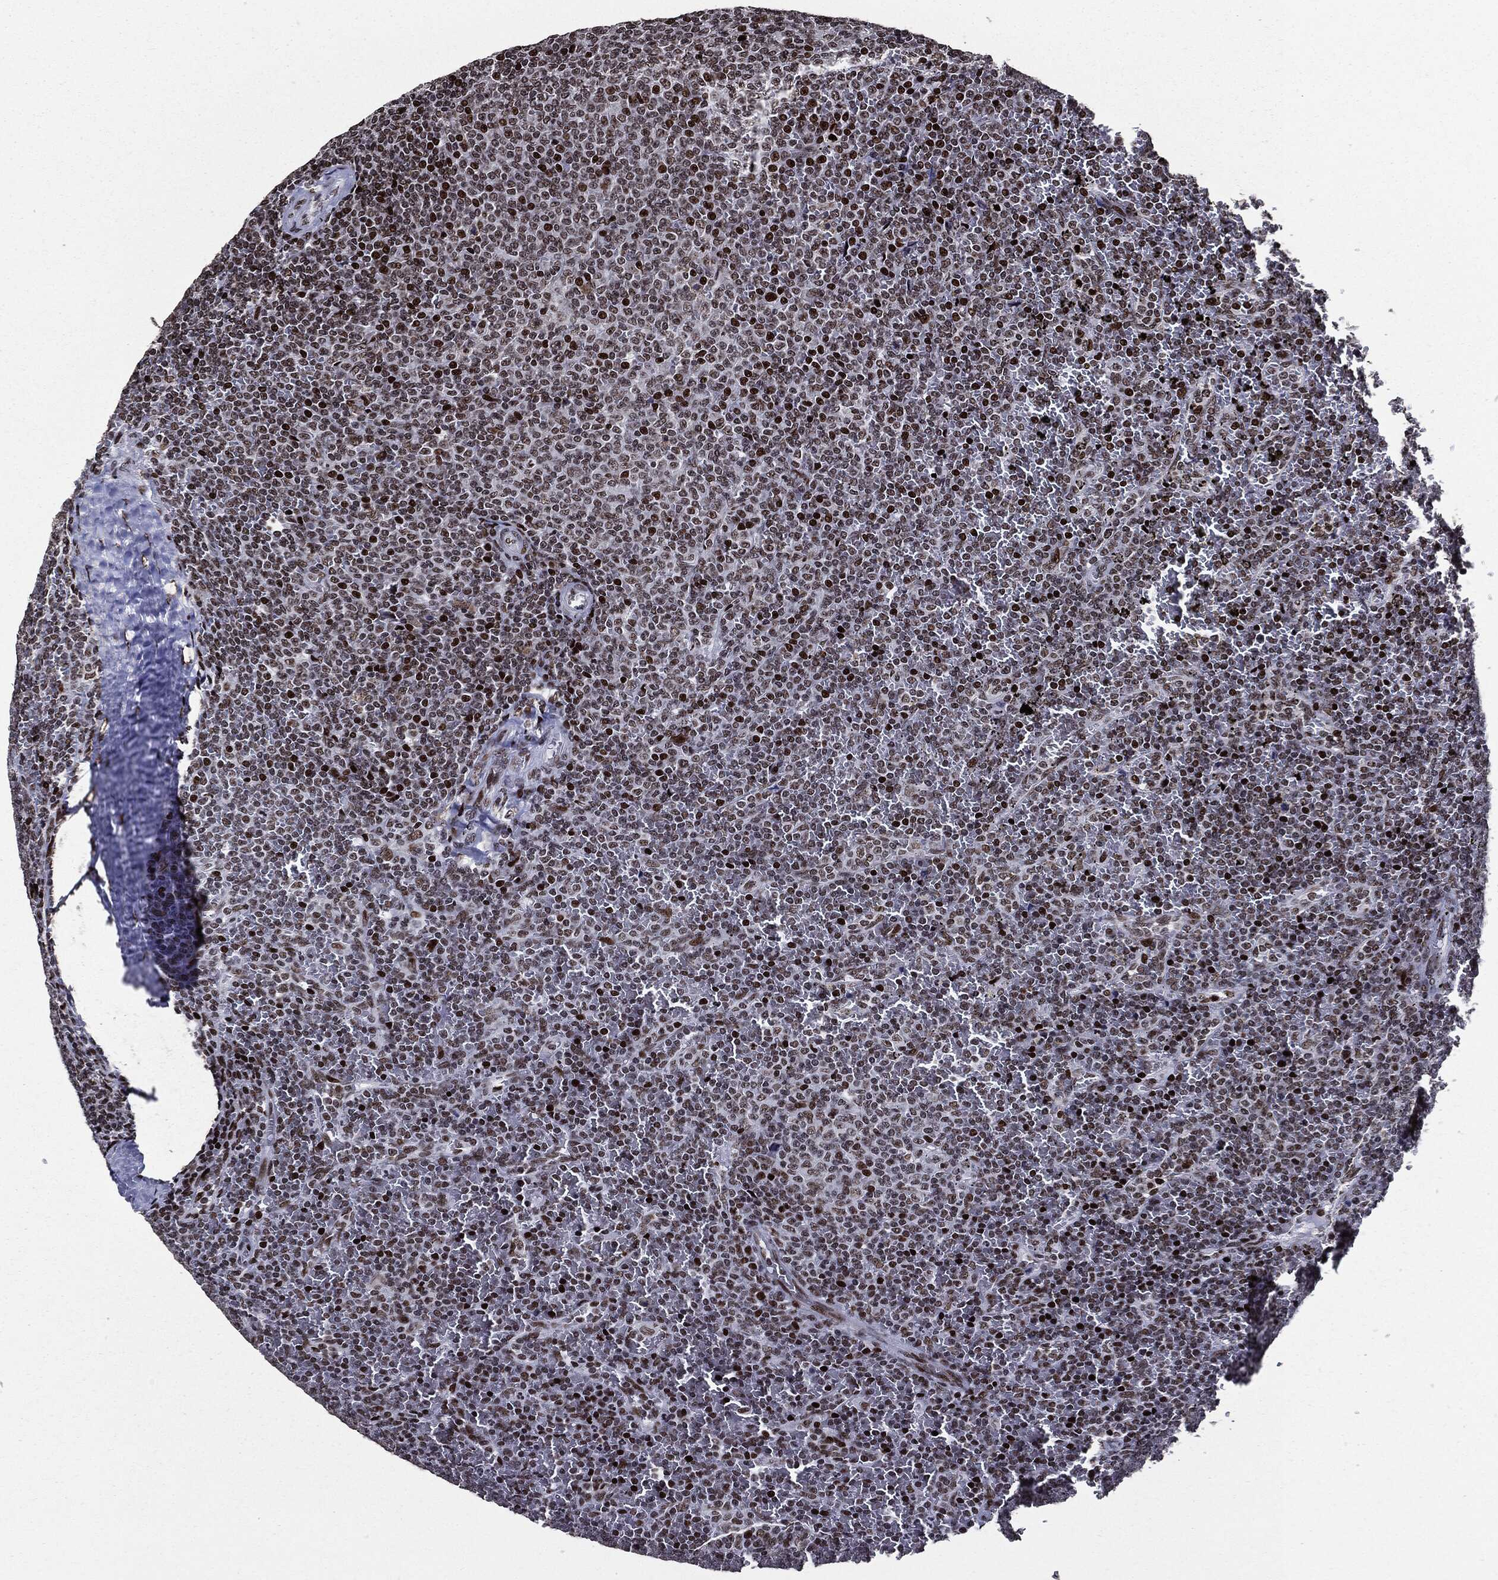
{"staining": {"intensity": "strong", "quantity": "<25%", "location": "nuclear"}, "tissue": "lymphoma", "cell_type": "Tumor cells", "image_type": "cancer", "snomed": [{"axis": "morphology", "description": "Malignant lymphoma, non-Hodgkin's type, Low grade"}, {"axis": "topography", "description": "Spleen"}], "caption": "Immunohistochemistry of malignant lymphoma, non-Hodgkin's type (low-grade) demonstrates medium levels of strong nuclear staining in about <25% of tumor cells.", "gene": "ZFP91", "patient": {"sex": "female", "age": 77}}